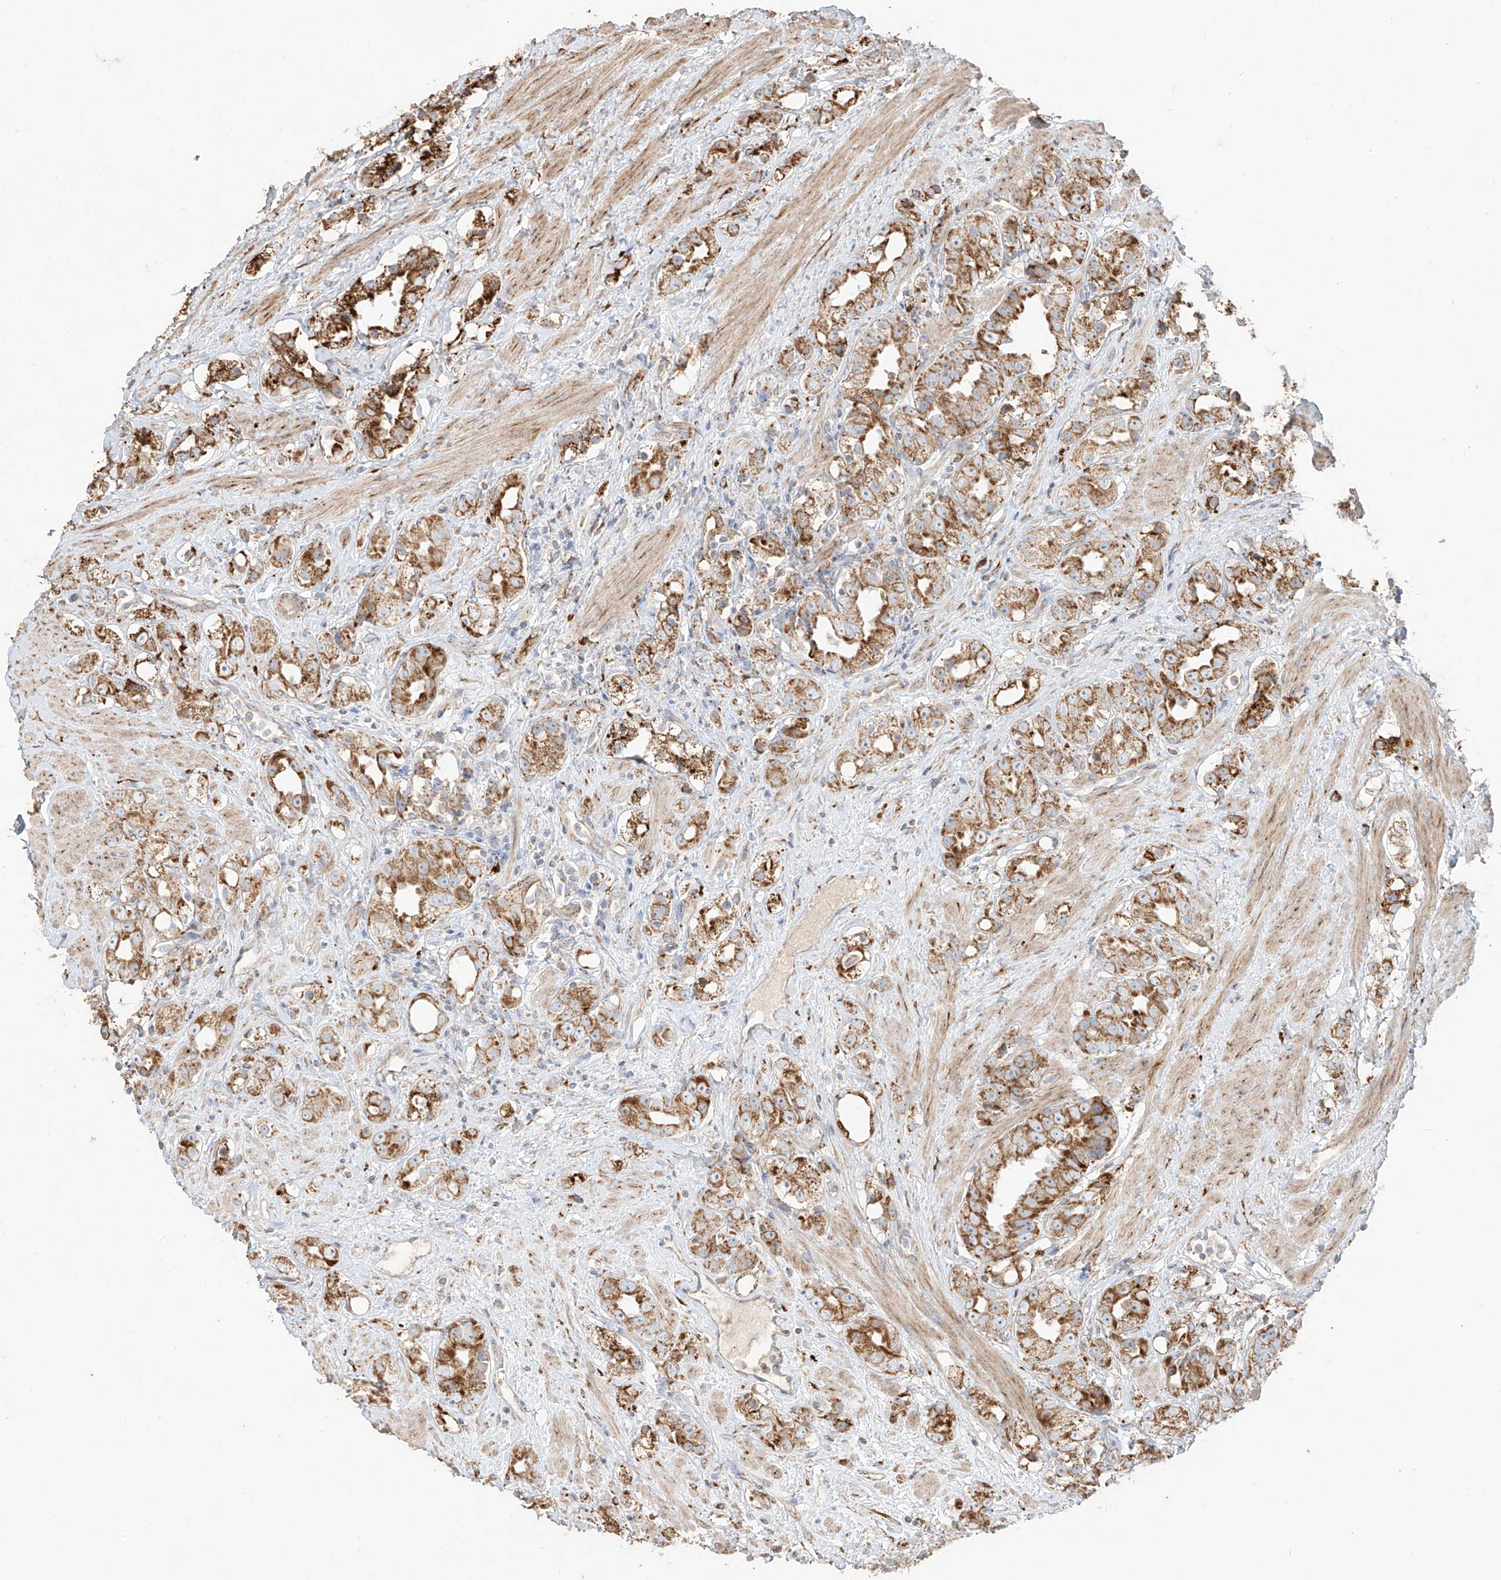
{"staining": {"intensity": "moderate", "quantity": ">75%", "location": "cytoplasmic/membranous"}, "tissue": "prostate cancer", "cell_type": "Tumor cells", "image_type": "cancer", "snomed": [{"axis": "morphology", "description": "Adenocarcinoma, NOS"}, {"axis": "topography", "description": "Prostate"}], "caption": "An immunohistochemistry (IHC) image of tumor tissue is shown. Protein staining in brown shows moderate cytoplasmic/membranous positivity in prostate cancer within tumor cells.", "gene": "COLGALT2", "patient": {"sex": "male", "age": 79}}